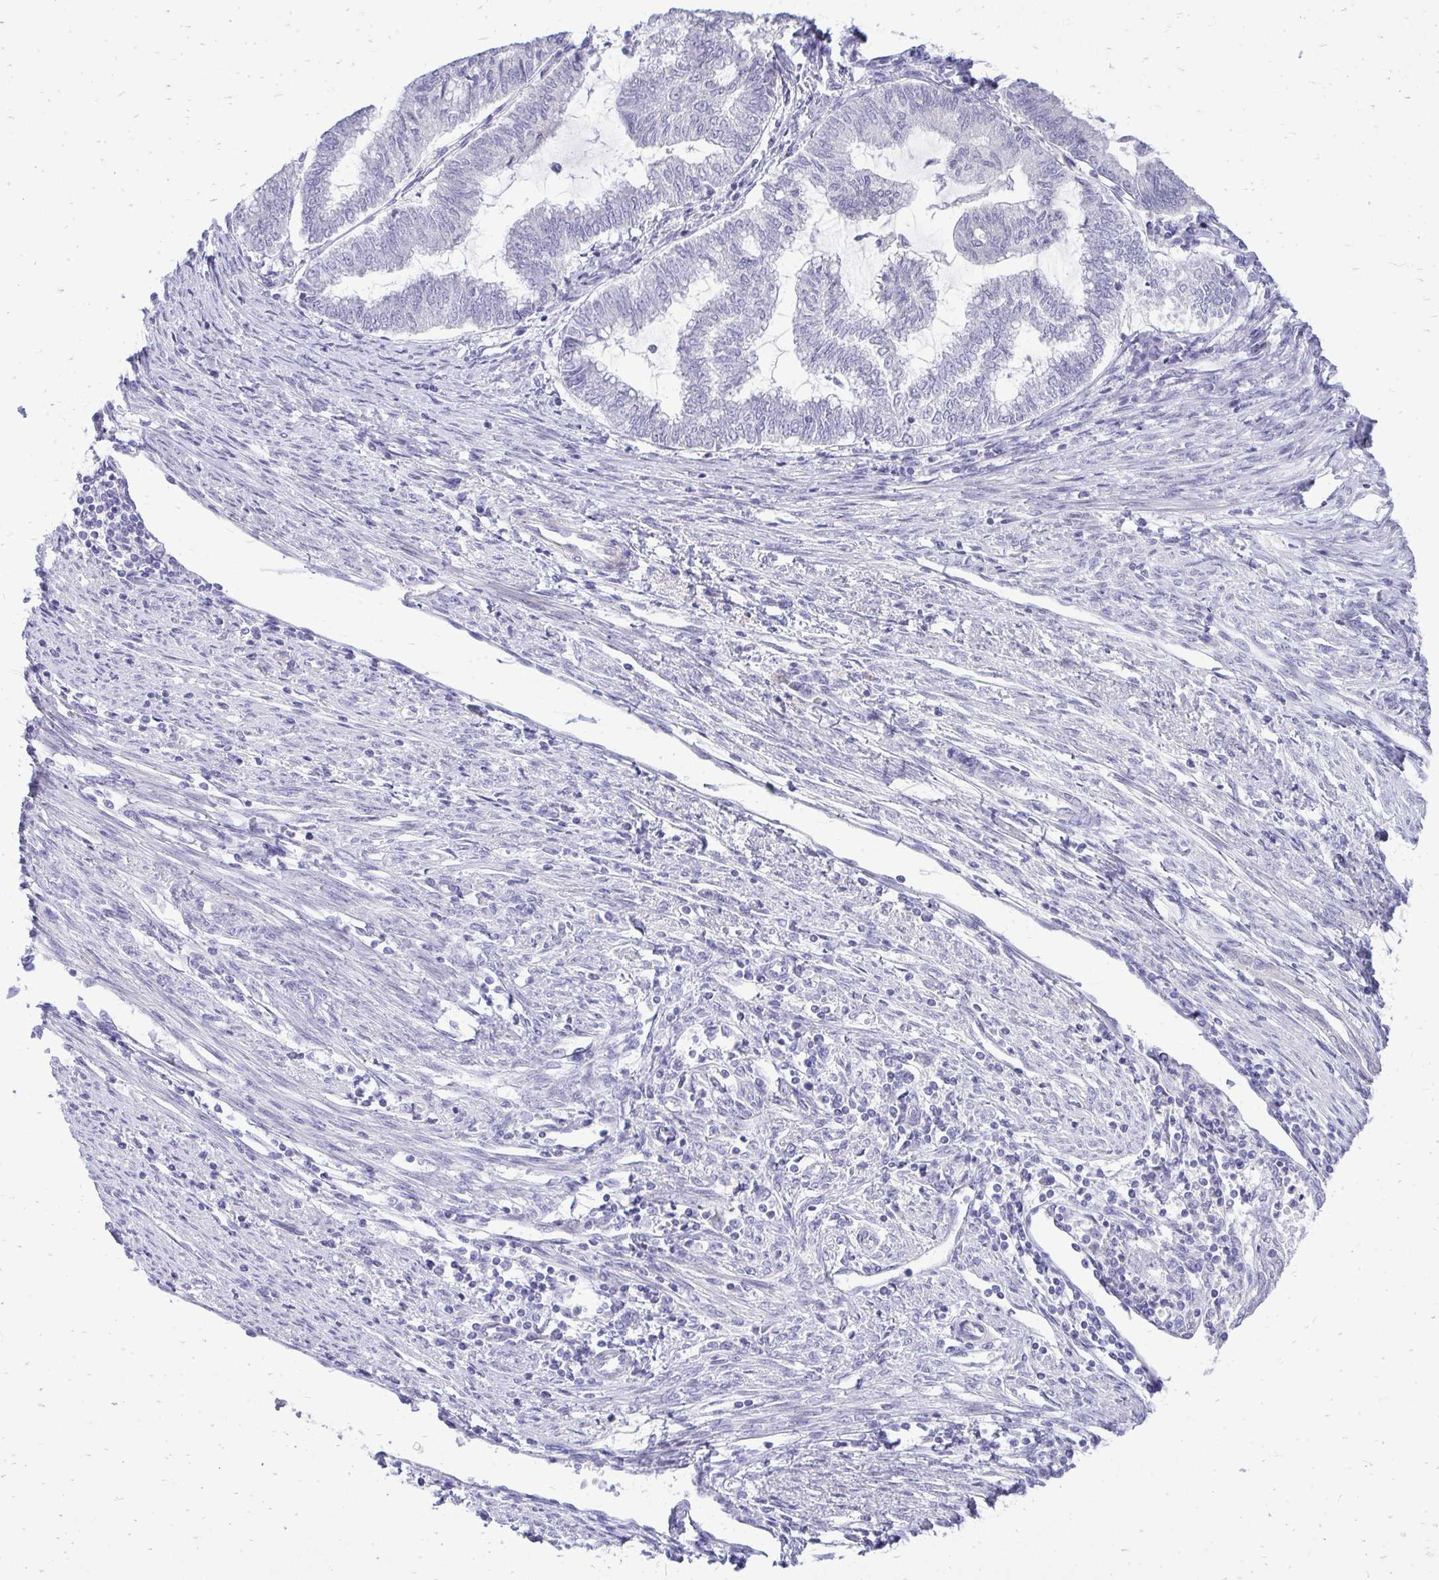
{"staining": {"intensity": "negative", "quantity": "none", "location": "none"}, "tissue": "endometrial cancer", "cell_type": "Tumor cells", "image_type": "cancer", "snomed": [{"axis": "morphology", "description": "Adenocarcinoma, NOS"}, {"axis": "topography", "description": "Endometrium"}], "caption": "Immunohistochemical staining of human endometrial cancer (adenocarcinoma) reveals no significant staining in tumor cells.", "gene": "OR8D1", "patient": {"sex": "female", "age": 79}}